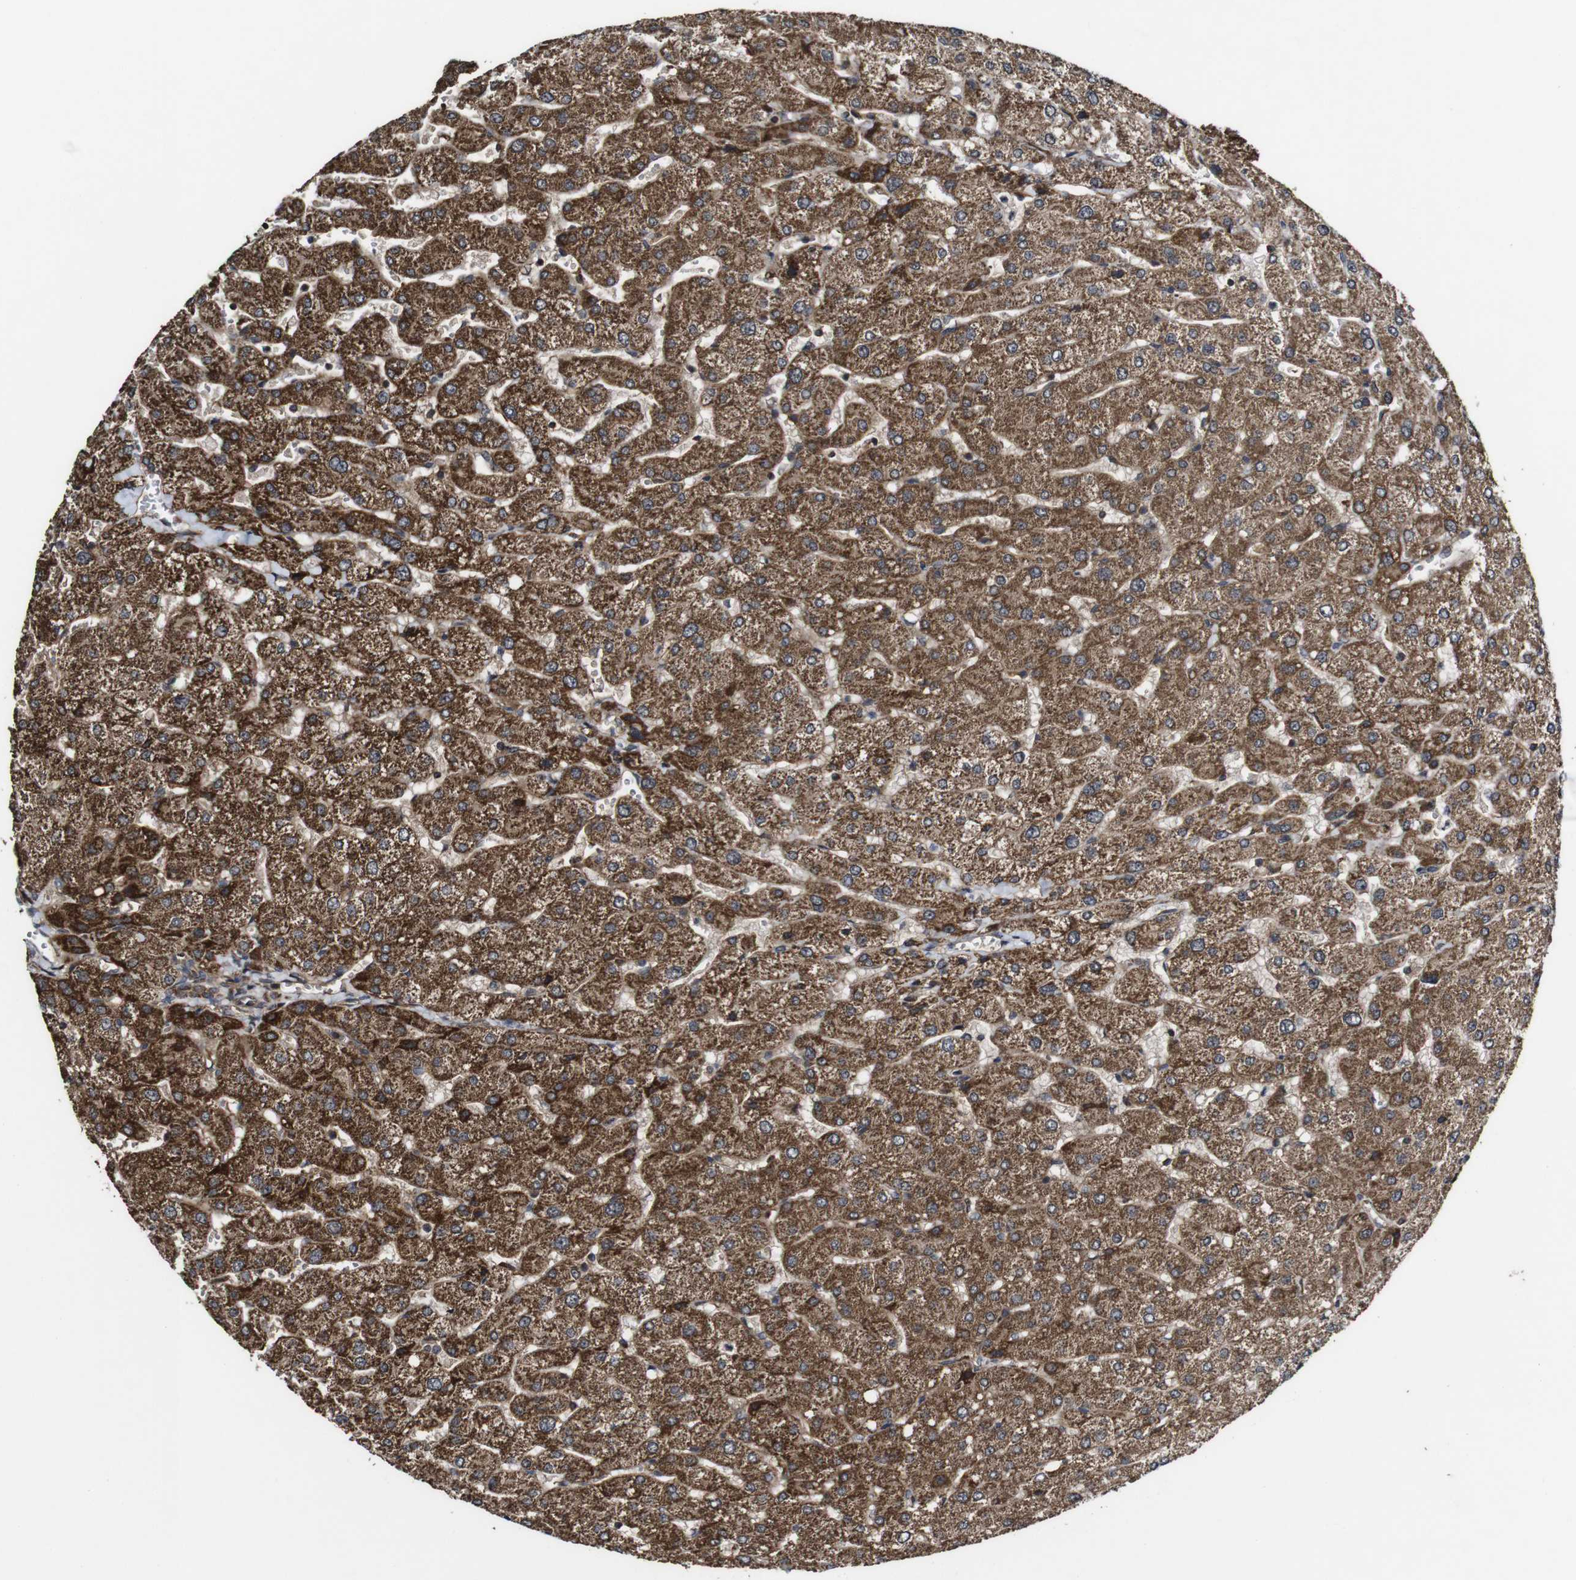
{"staining": {"intensity": "moderate", "quantity": ">75%", "location": "cytoplasmic/membranous"}, "tissue": "liver", "cell_type": "Cholangiocytes", "image_type": "normal", "snomed": [{"axis": "morphology", "description": "Normal tissue, NOS"}, {"axis": "topography", "description": "Liver"}], "caption": "Protein positivity by immunohistochemistry exhibits moderate cytoplasmic/membranous staining in about >75% of cholangiocytes in unremarkable liver. The protein is shown in brown color, while the nuclei are stained blue.", "gene": "BTN3A3", "patient": {"sex": "male", "age": 55}}